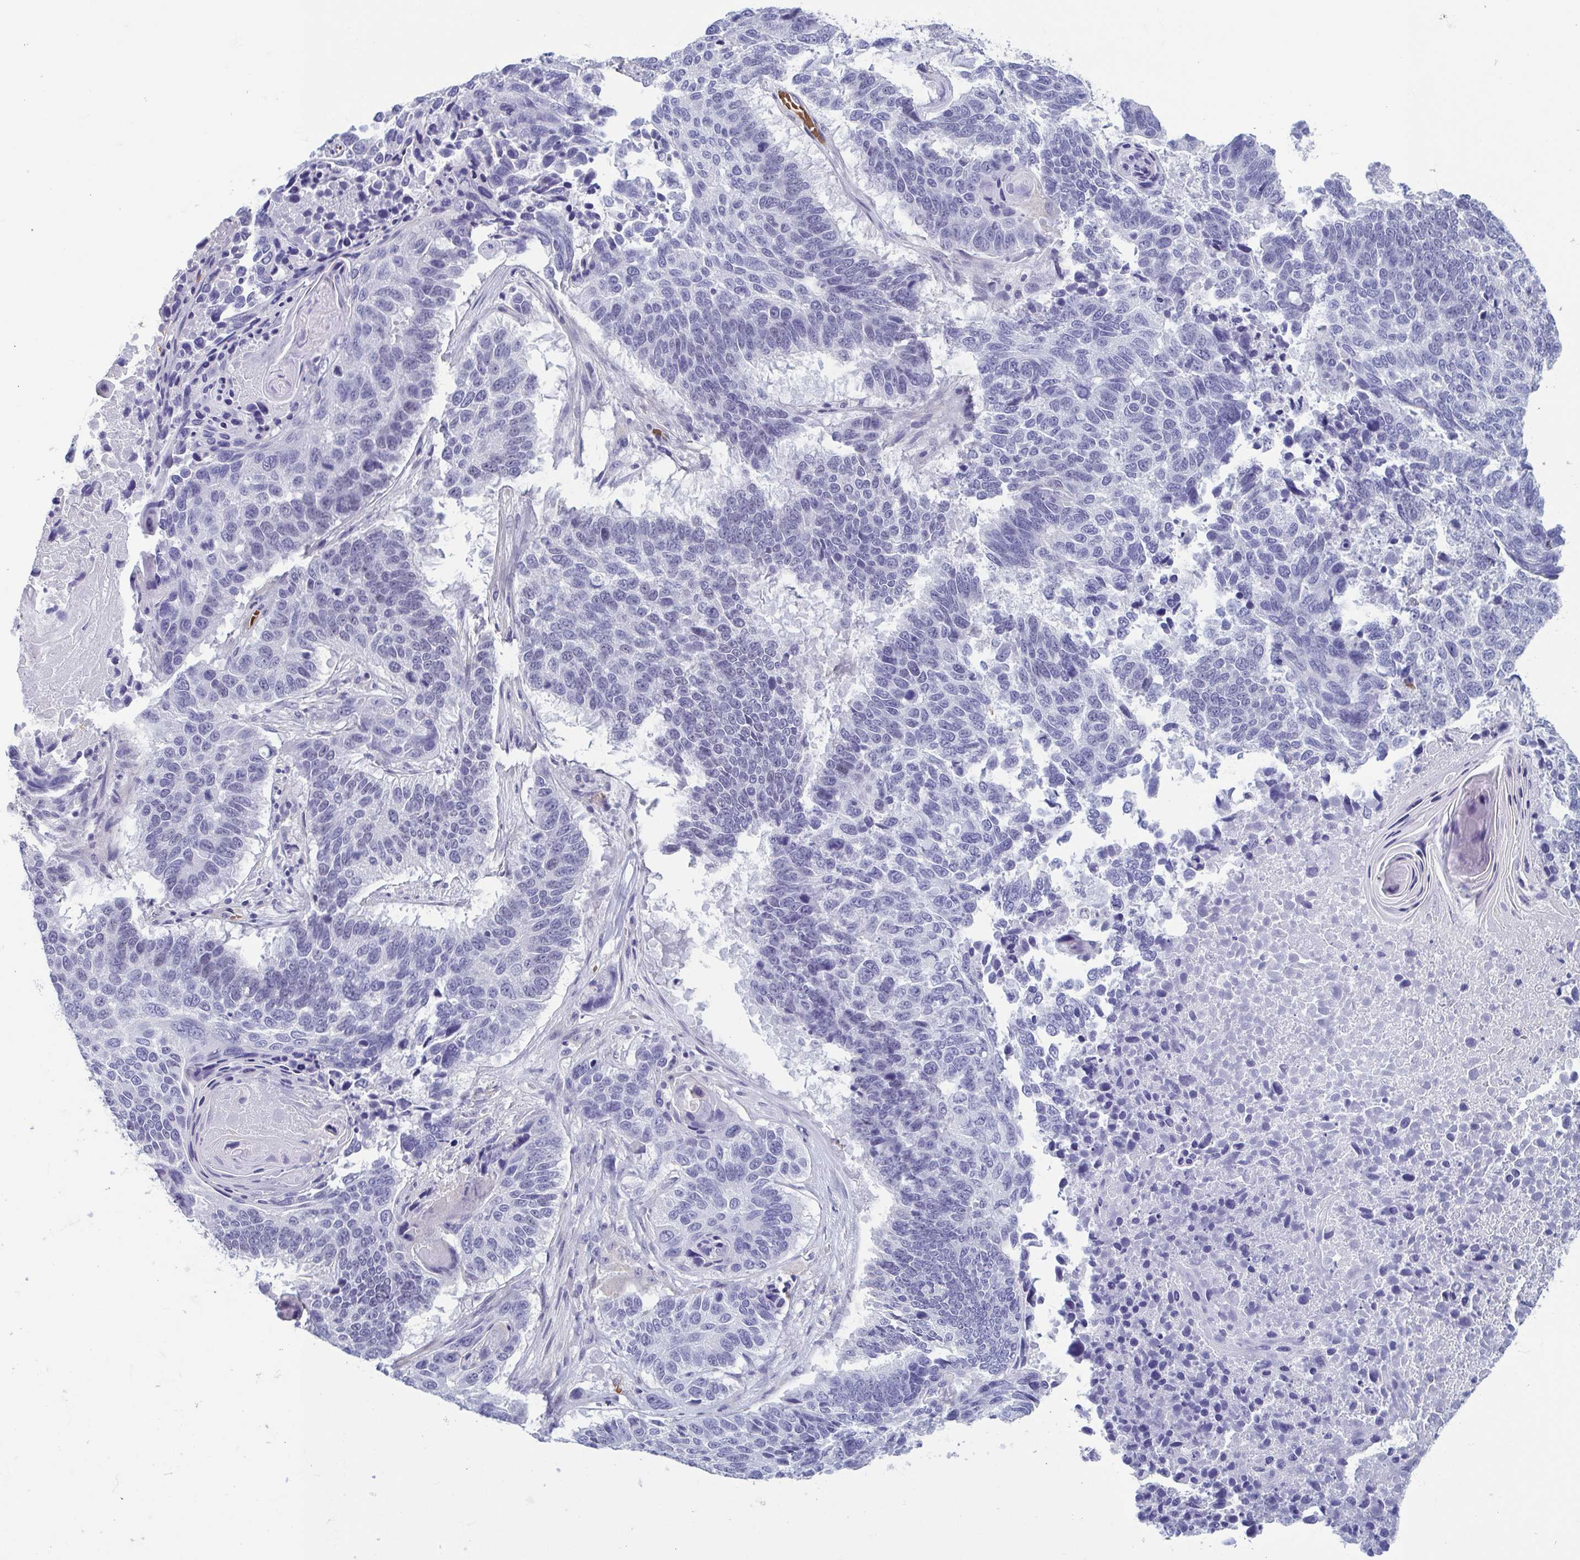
{"staining": {"intensity": "negative", "quantity": "none", "location": "none"}, "tissue": "lung cancer", "cell_type": "Tumor cells", "image_type": "cancer", "snomed": [{"axis": "morphology", "description": "Squamous cell carcinoma, NOS"}, {"axis": "topography", "description": "Lung"}], "caption": "The micrograph demonstrates no significant staining in tumor cells of squamous cell carcinoma (lung).", "gene": "MORC4", "patient": {"sex": "male", "age": 73}}